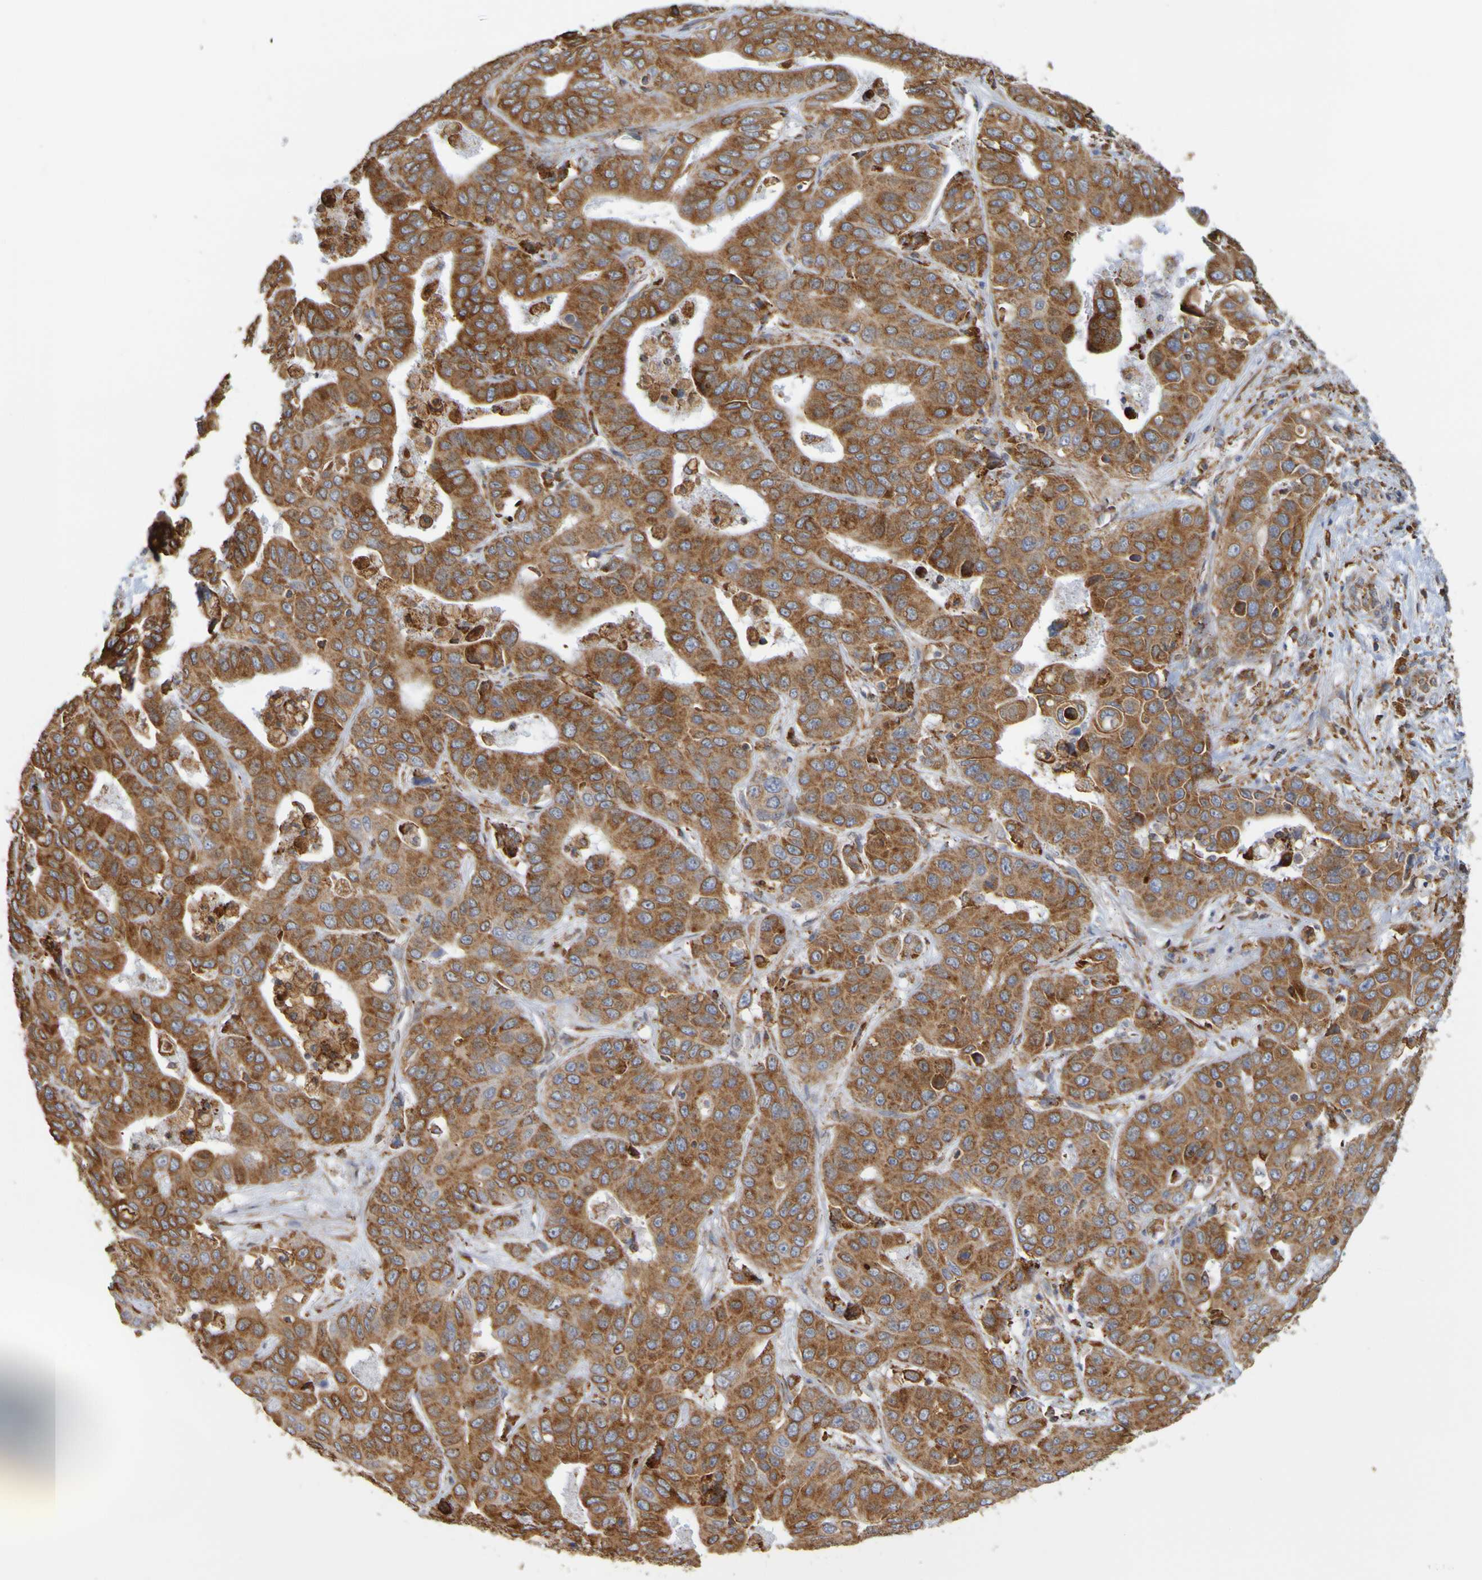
{"staining": {"intensity": "strong", "quantity": "25%-75%", "location": "cytoplasmic/membranous"}, "tissue": "liver cancer", "cell_type": "Tumor cells", "image_type": "cancer", "snomed": [{"axis": "morphology", "description": "Cholangiocarcinoma"}, {"axis": "topography", "description": "Liver"}], "caption": "Protein expression analysis of human cholangiocarcinoma (liver) reveals strong cytoplasmic/membranous positivity in about 25%-75% of tumor cells.", "gene": "PDIA3", "patient": {"sex": "female", "age": 52}}